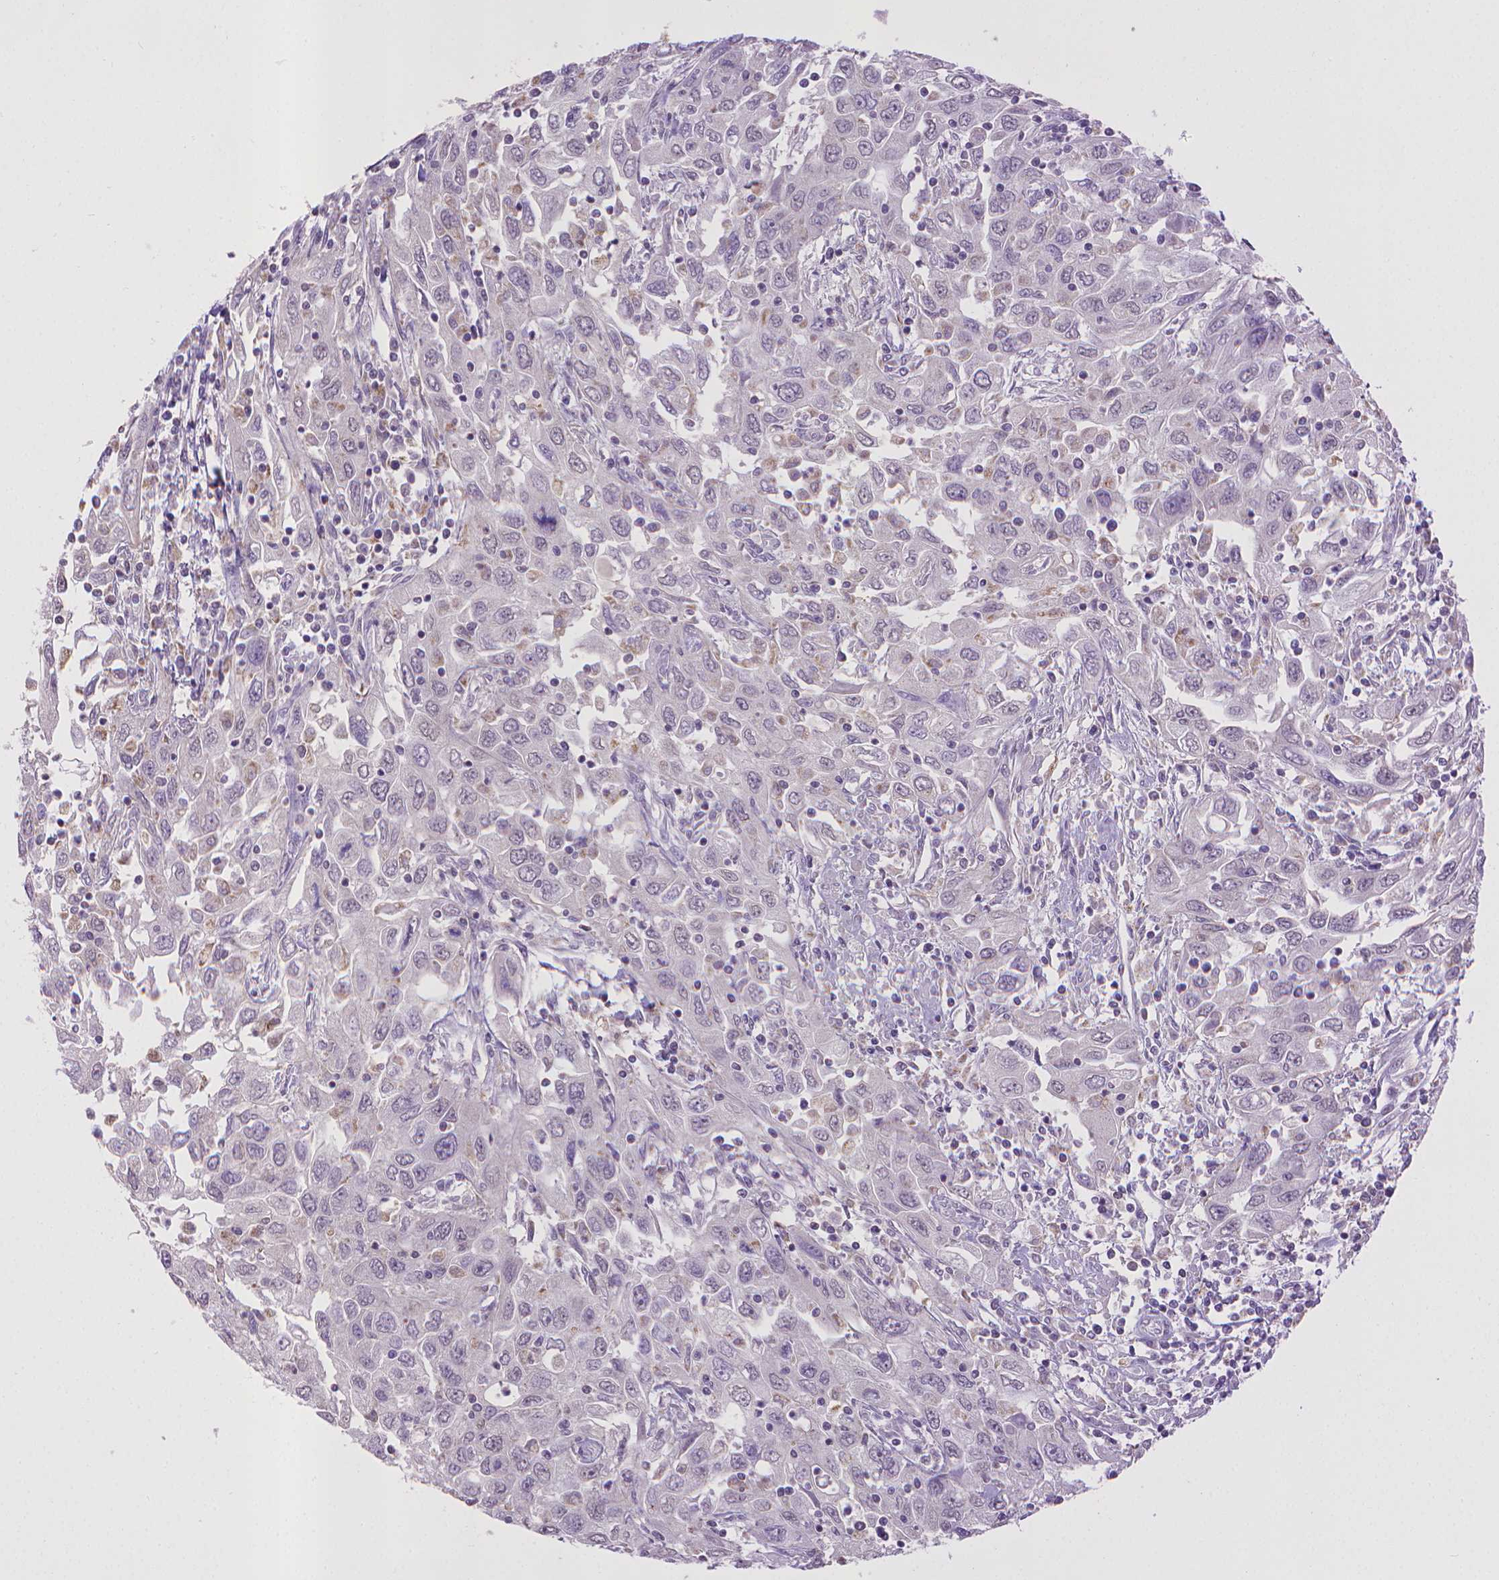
{"staining": {"intensity": "negative", "quantity": "none", "location": "none"}, "tissue": "urothelial cancer", "cell_type": "Tumor cells", "image_type": "cancer", "snomed": [{"axis": "morphology", "description": "Urothelial carcinoma, High grade"}, {"axis": "topography", "description": "Urinary bladder"}], "caption": "The histopathology image reveals no staining of tumor cells in urothelial cancer. Nuclei are stained in blue.", "gene": "KMO", "patient": {"sex": "male", "age": 76}}